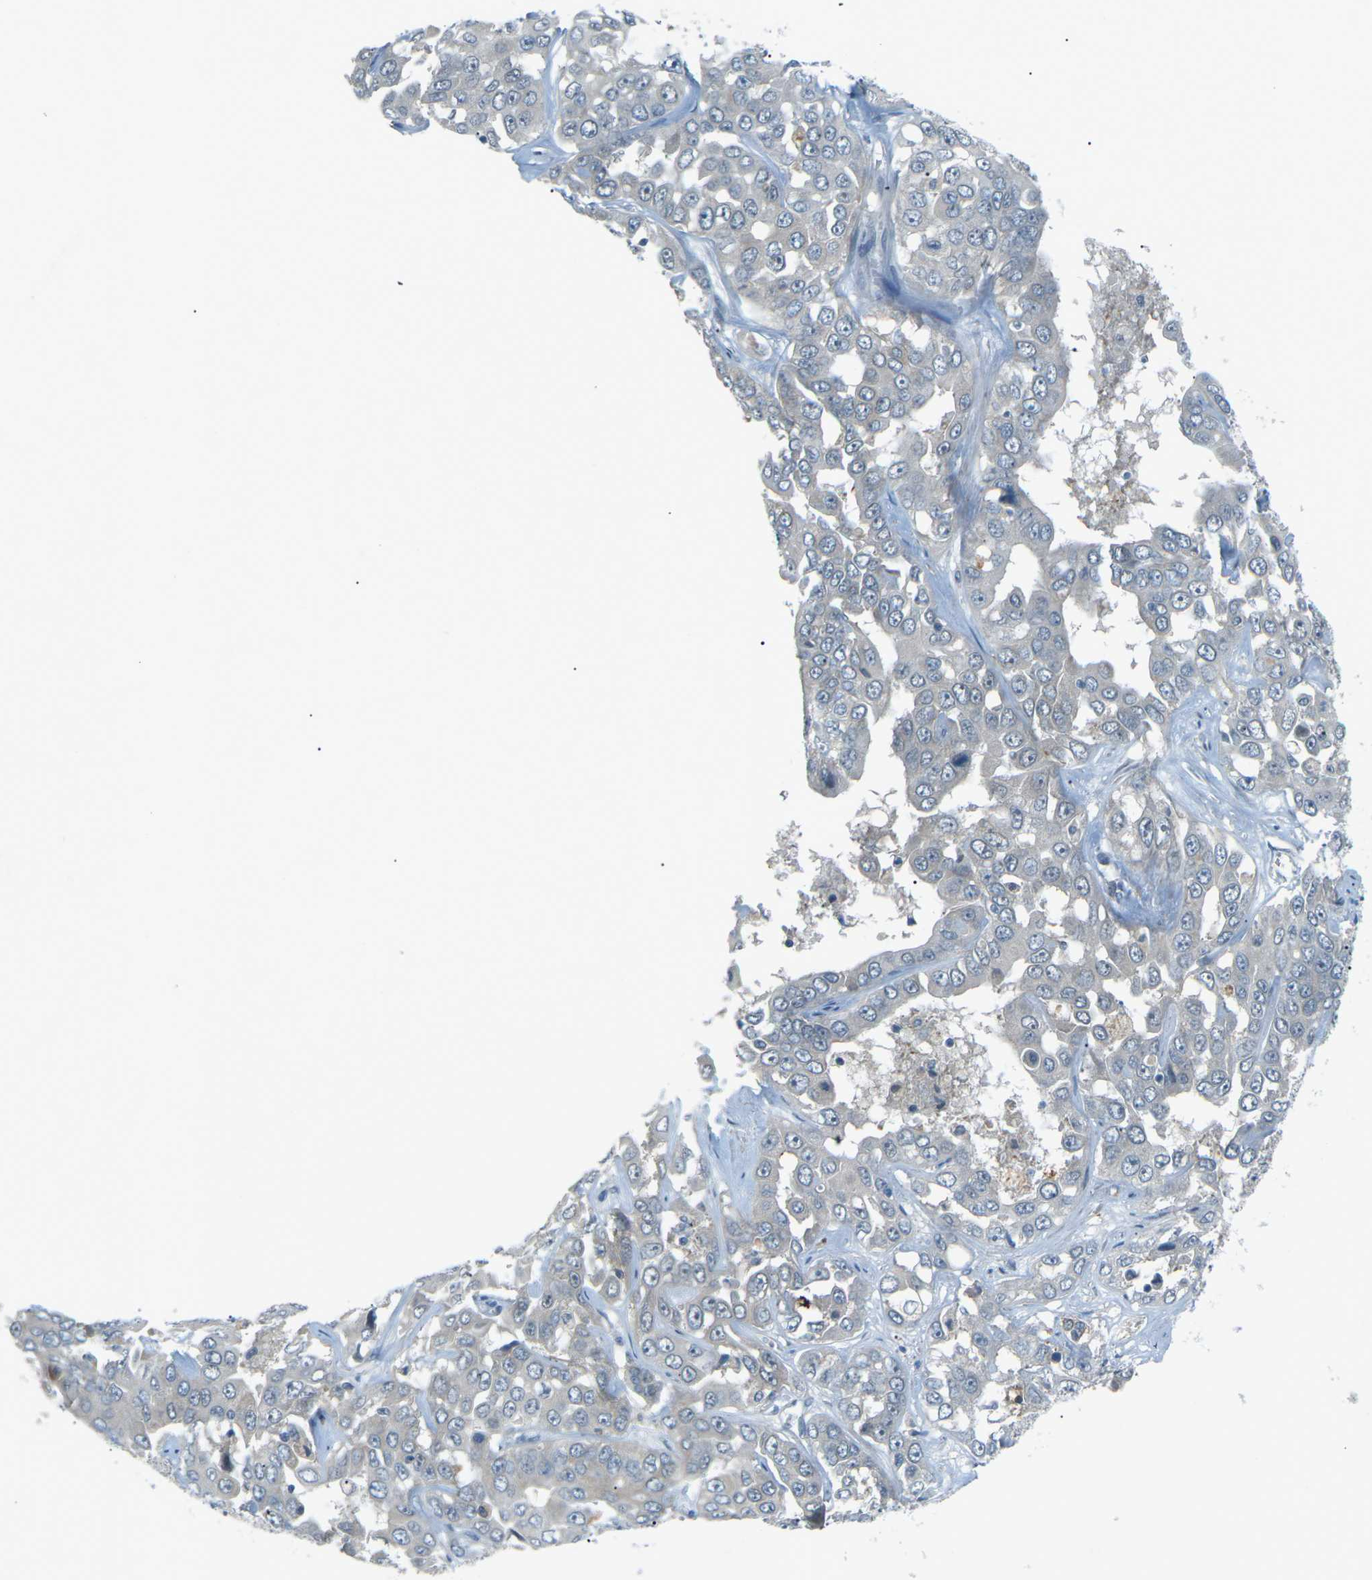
{"staining": {"intensity": "negative", "quantity": "none", "location": "none"}, "tissue": "liver cancer", "cell_type": "Tumor cells", "image_type": "cancer", "snomed": [{"axis": "morphology", "description": "Cholangiocarcinoma"}, {"axis": "topography", "description": "Liver"}], "caption": "Immunohistochemistry of liver cancer (cholangiocarcinoma) shows no expression in tumor cells. (Immunohistochemistry, brightfield microscopy, high magnification).", "gene": "RTN3", "patient": {"sex": "female", "age": 52}}